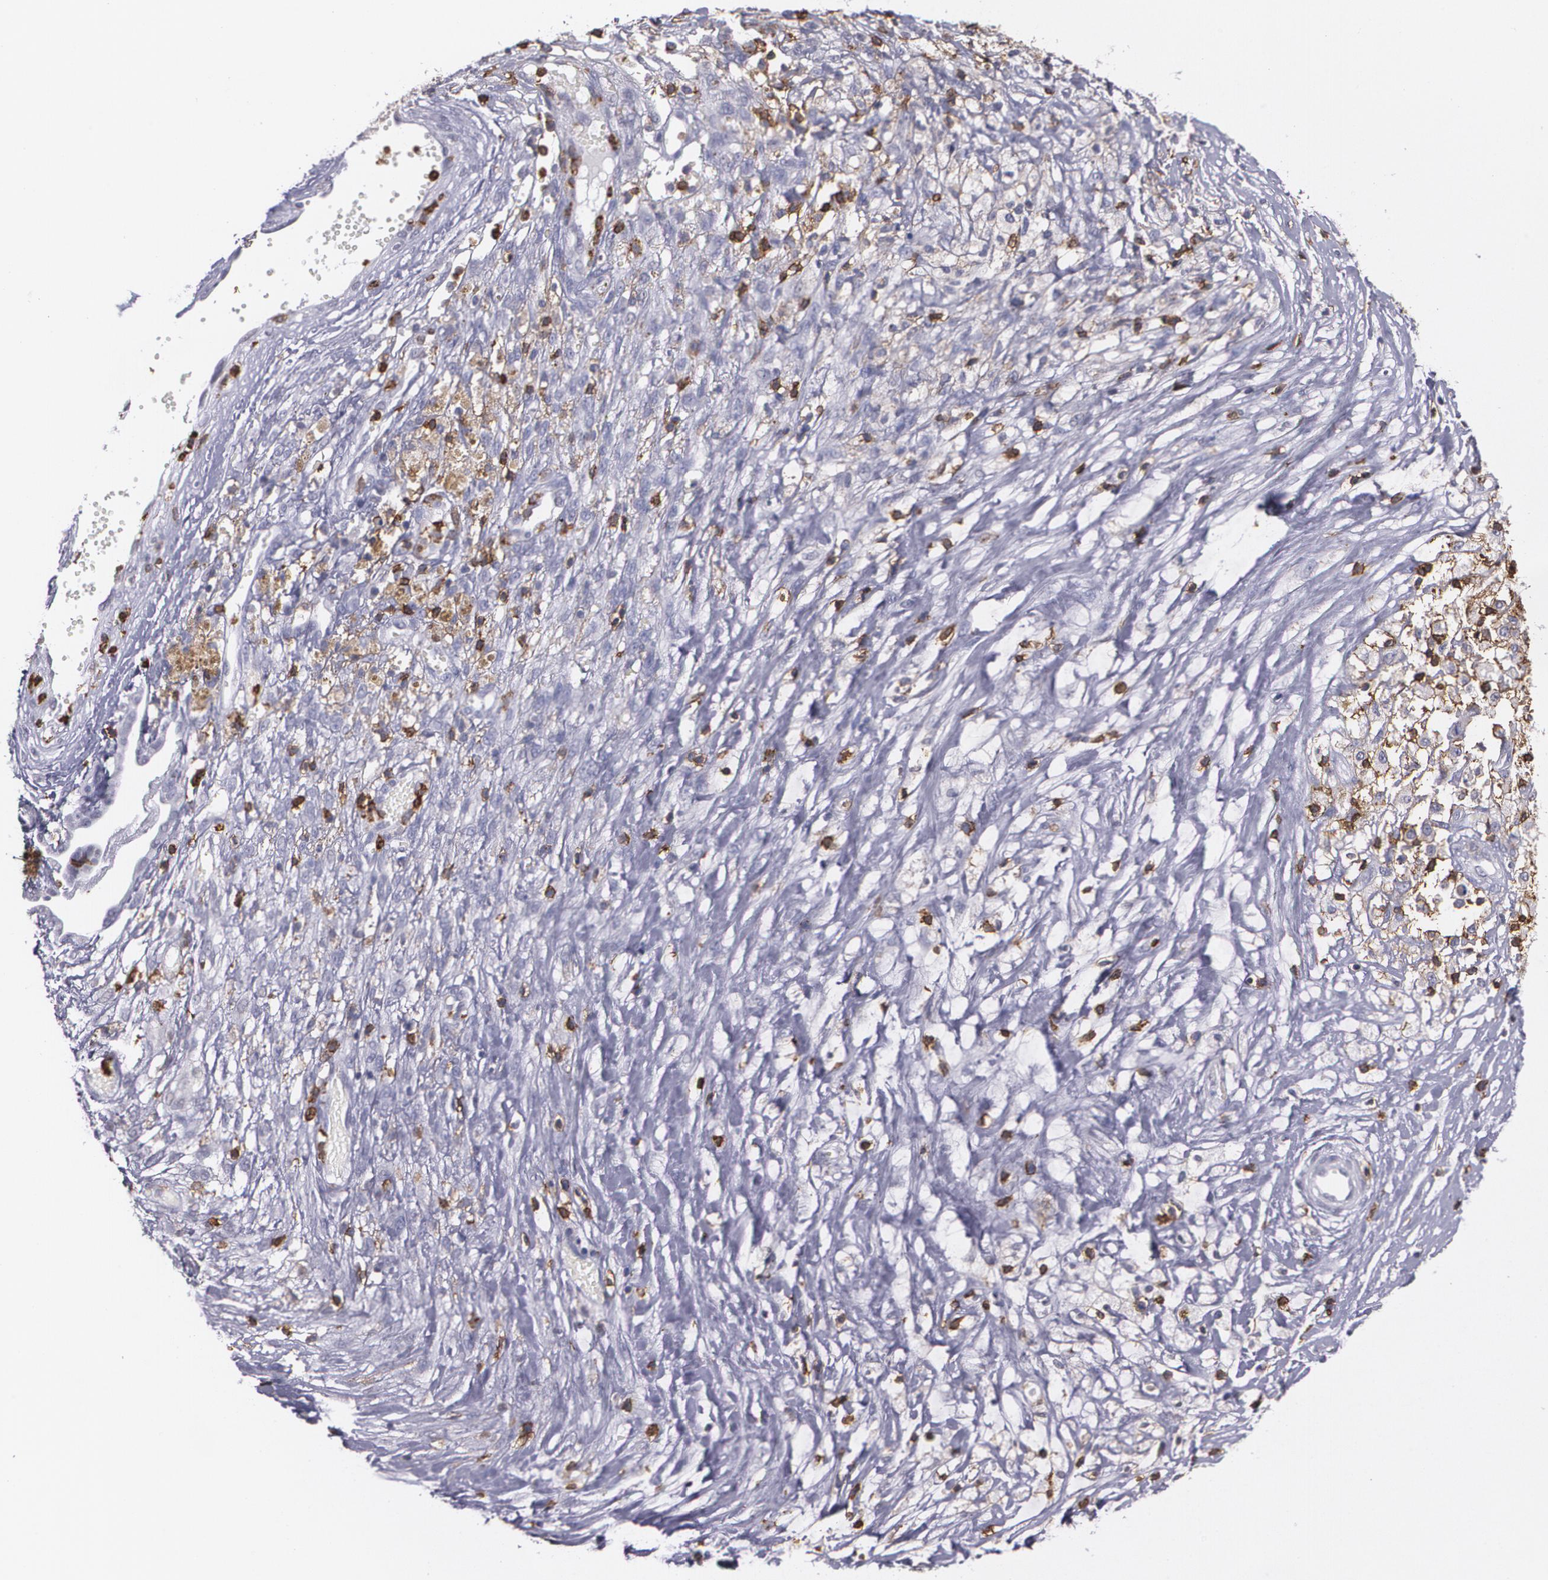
{"staining": {"intensity": "negative", "quantity": "none", "location": "none"}, "tissue": "ovarian cancer", "cell_type": "Tumor cells", "image_type": "cancer", "snomed": [{"axis": "morphology", "description": "Carcinoma, endometroid"}, {"axis": "topography", "description": "Ovary"}], "caption": "The immunohistochemistry (IHC) image has no significant staining in tumor cells of ovarian endometroid carcinoma tissue.", "gene": "PTPRC", "patient": {"sex": "female", "age": 42}}